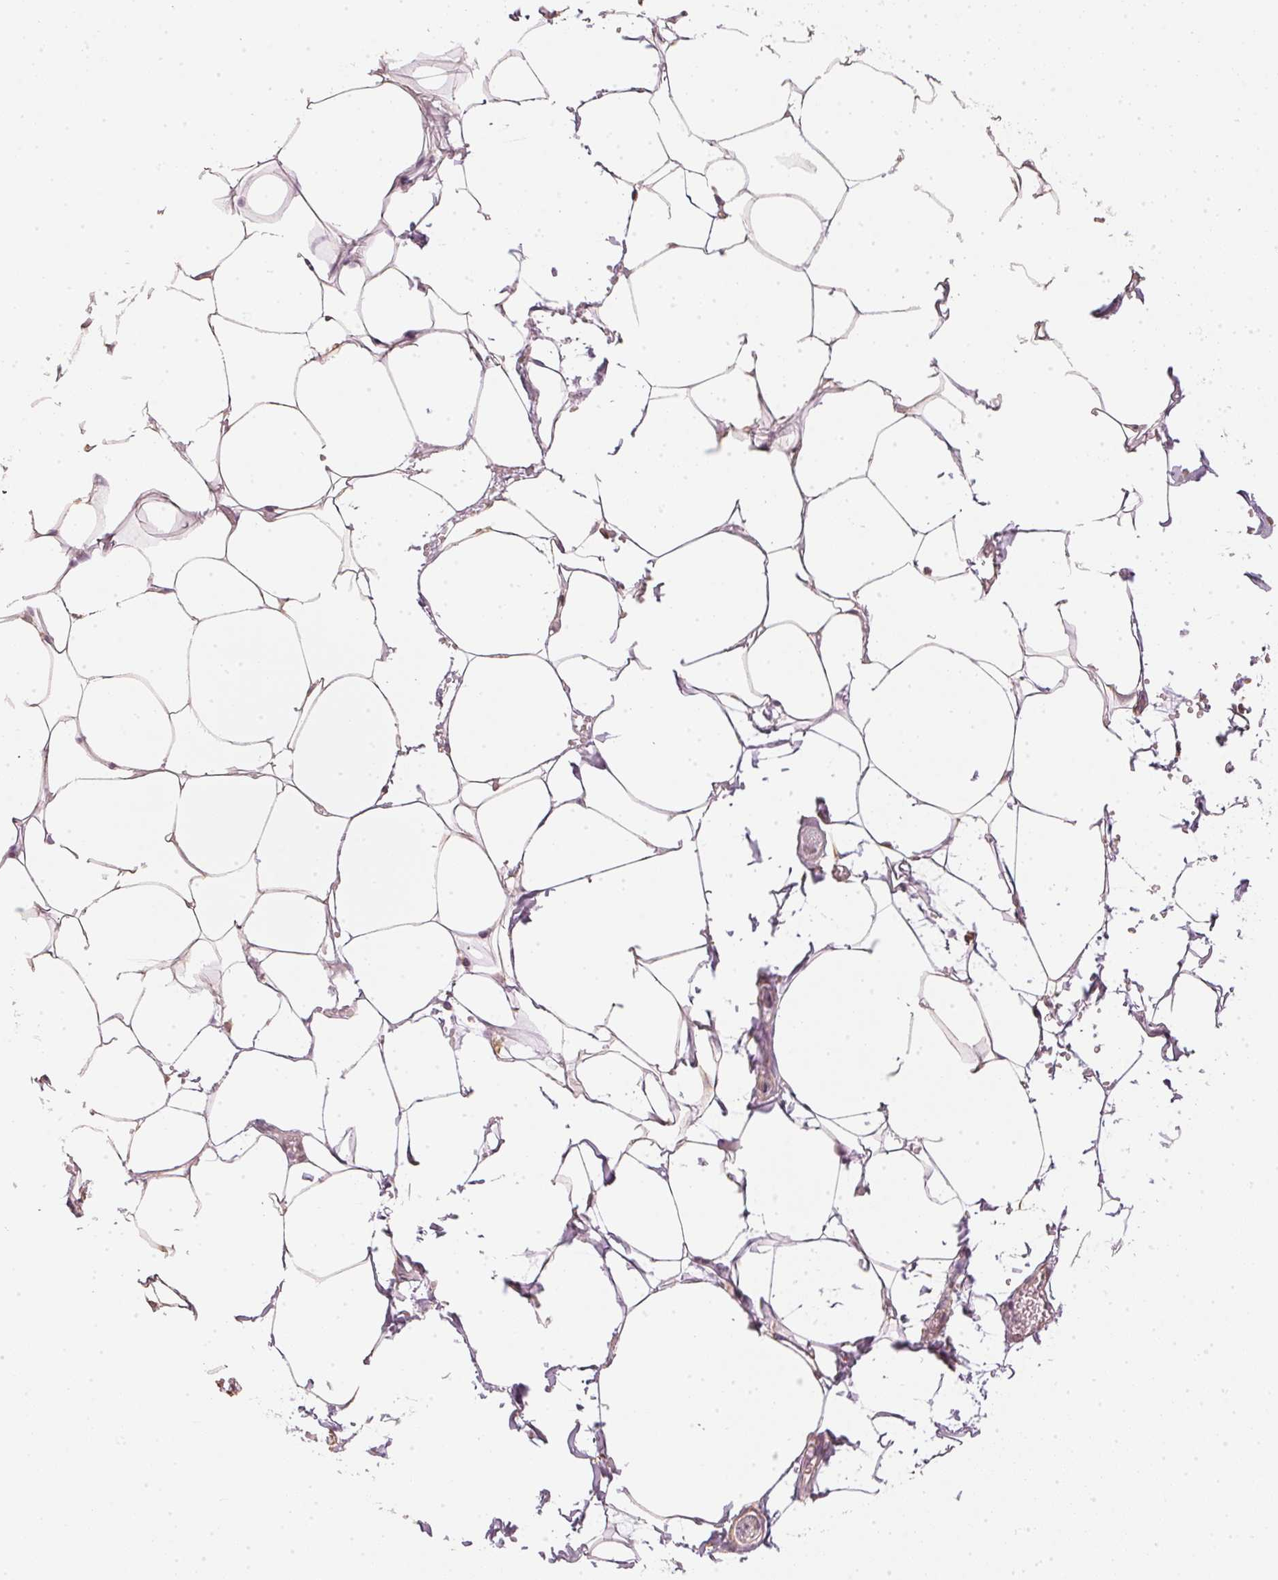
{"staining": {"intensity": "negative", "quantity": "none", "location": "none"}, "tissue": "adipose tissue", "cell_type": "Adipocytes", "image_type": "normal", "snomed": [{"axis": "morphology", "description": "Normal tissue, NOS"}, {"axis": "topography", "description": "Prostate"}, {"axis": "topography", "description": "Peripheral nerve tissue"}], "caption": "Human adipose tissue stained for a protein using immunohistochemistry displays no staining in adipocytes.", "gene": "APLP1", "patient": {"sex": "male", "age": 55}}